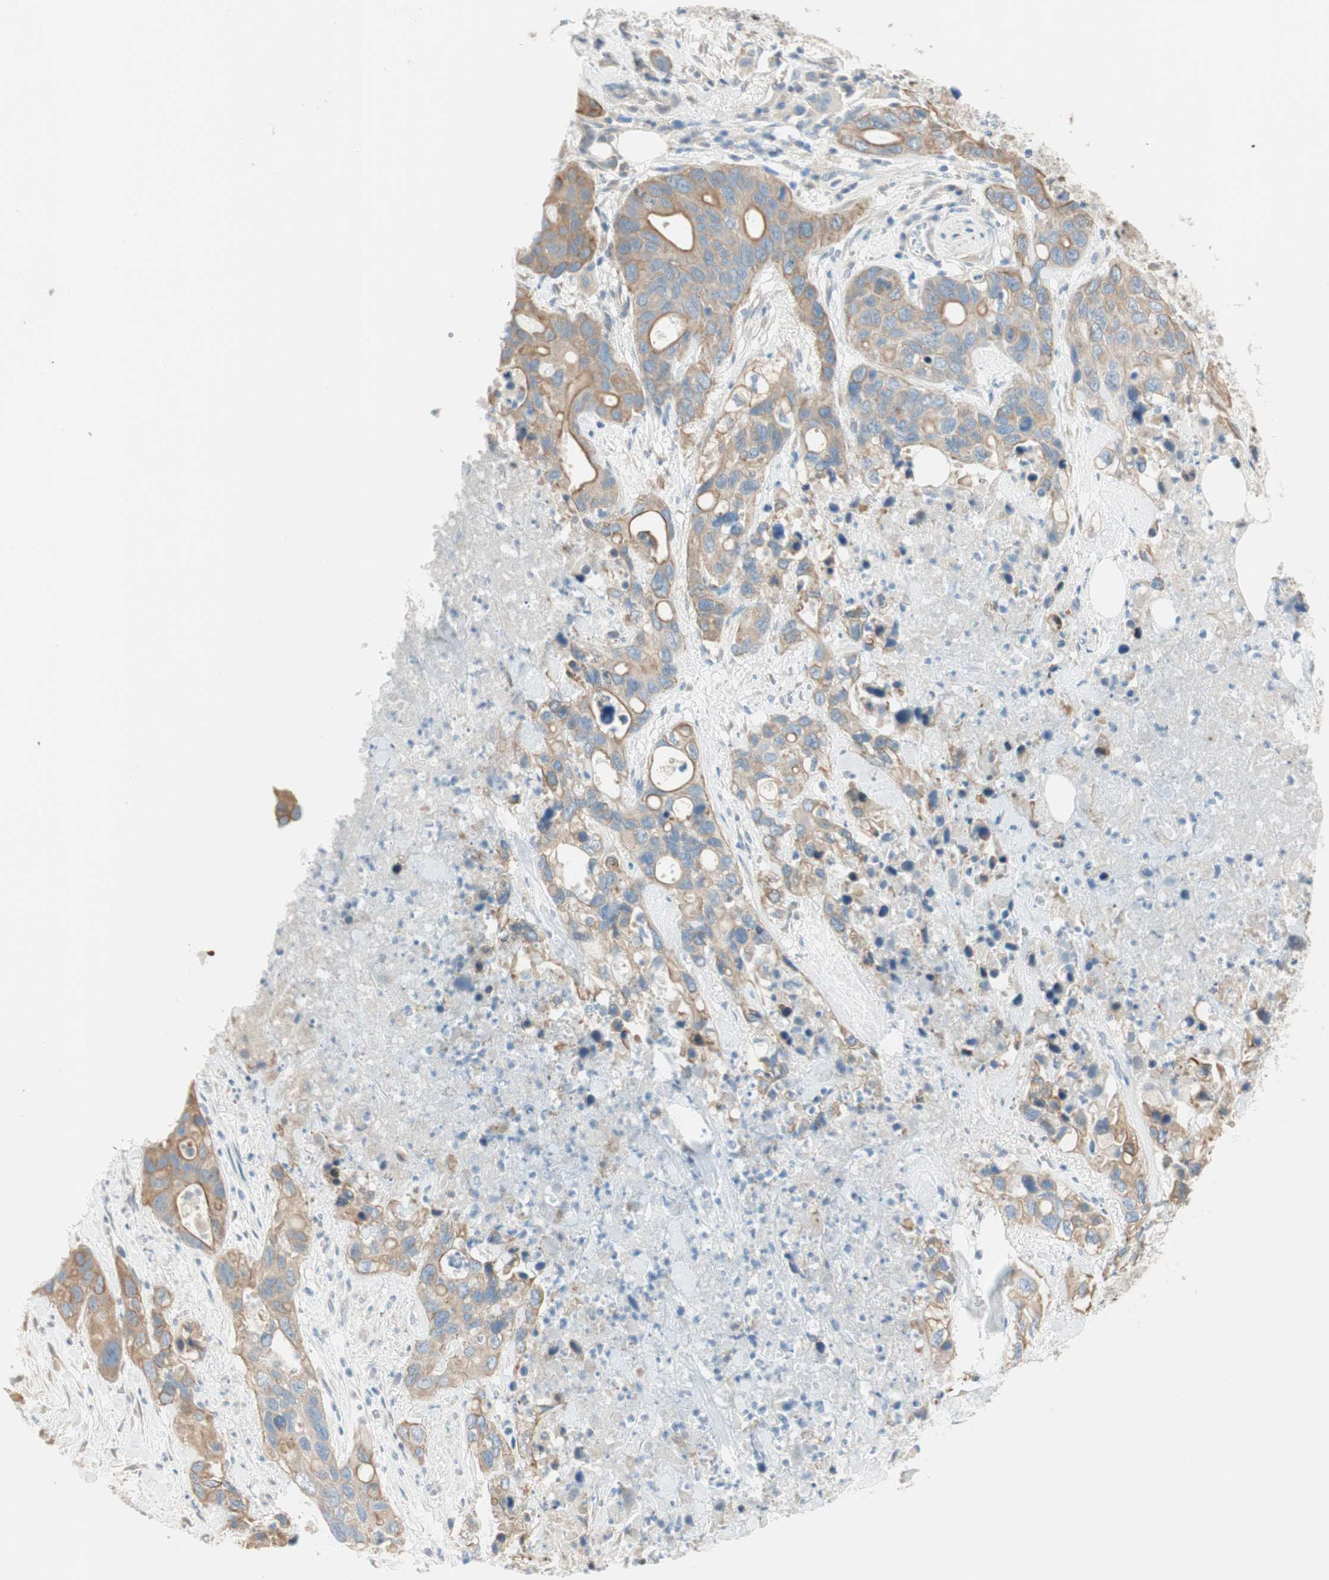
{"staining": {"intensity": "weak", "quantity": ">75%", "location": "cytoplasmic/membranous"}, "tissue": "pancreatic cancer", "cell_type": "Tumor cells", "image_type": "cancer", "snomed": [{"axis": "morphology", "description": "Adenocarcinoma, NOS"}, {"axis": "topography", "description": "Pancreas"}], "caption": "There is low levels of weak cytoplasmic/membranous positivity in tumor cells of pancreatic cancer, as demonstrated by immunohistochemical staining (brown color).", "gene": "CDK3", "patient": {"sex": "female", "age": 71}}